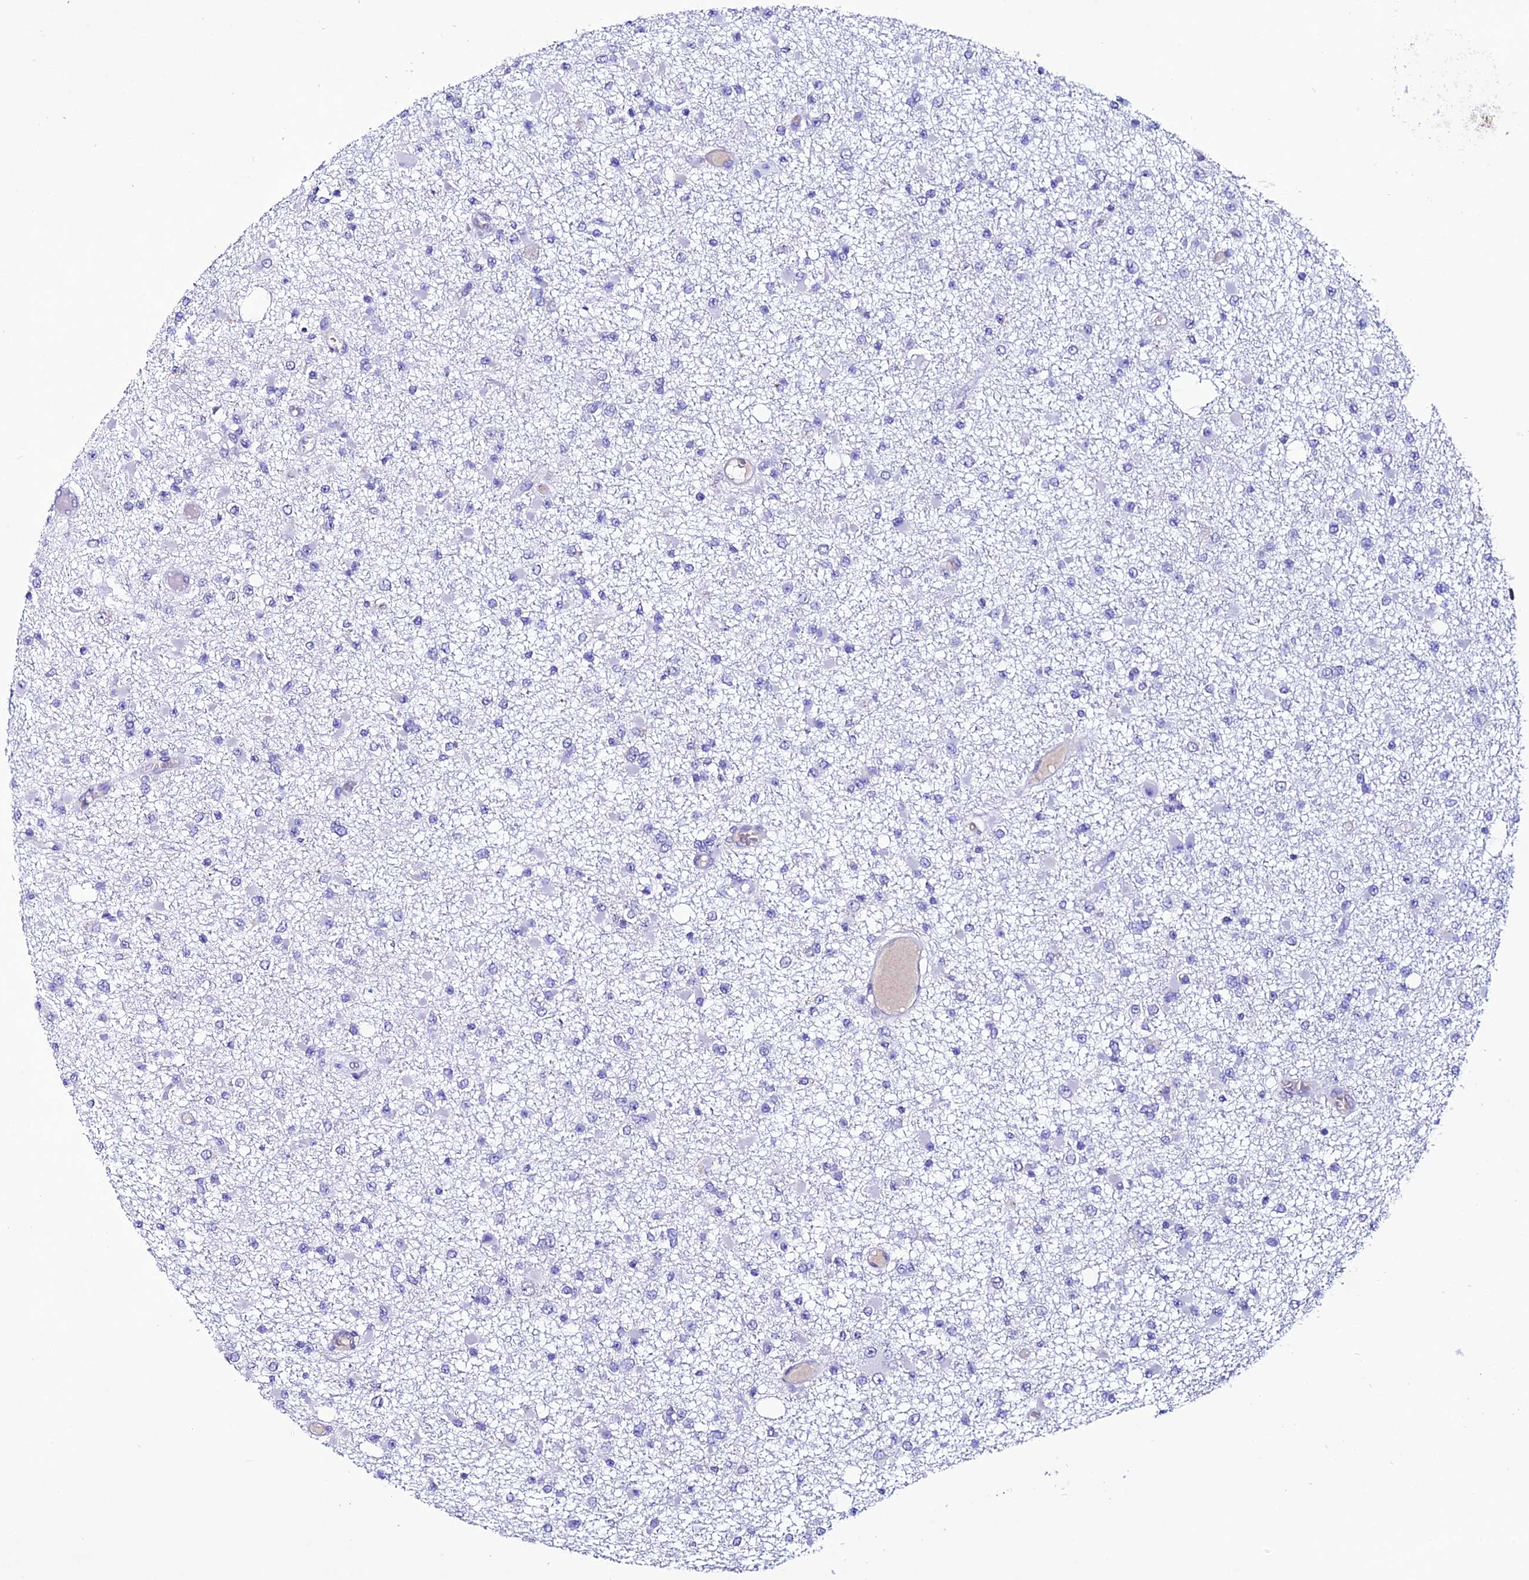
{"staining": {"intensity": "negative", "quantity": "none", "location": "none"}, "tissue": "glioma", "cell_type": "Tumor cells", "image_type": "cancer", "snomed": [{"axis": "morphology", "description": "Glioma, malignant, Low grade"}, {"axis": "topography", "description": "Brain"}], "caption": "Immunohistochemical staining of malignant glioma (low-grade) demonstrates no significant expression in tumor cells.", "gene": "OR51Q1", "patient": {"sex": "female", "age": 22}}